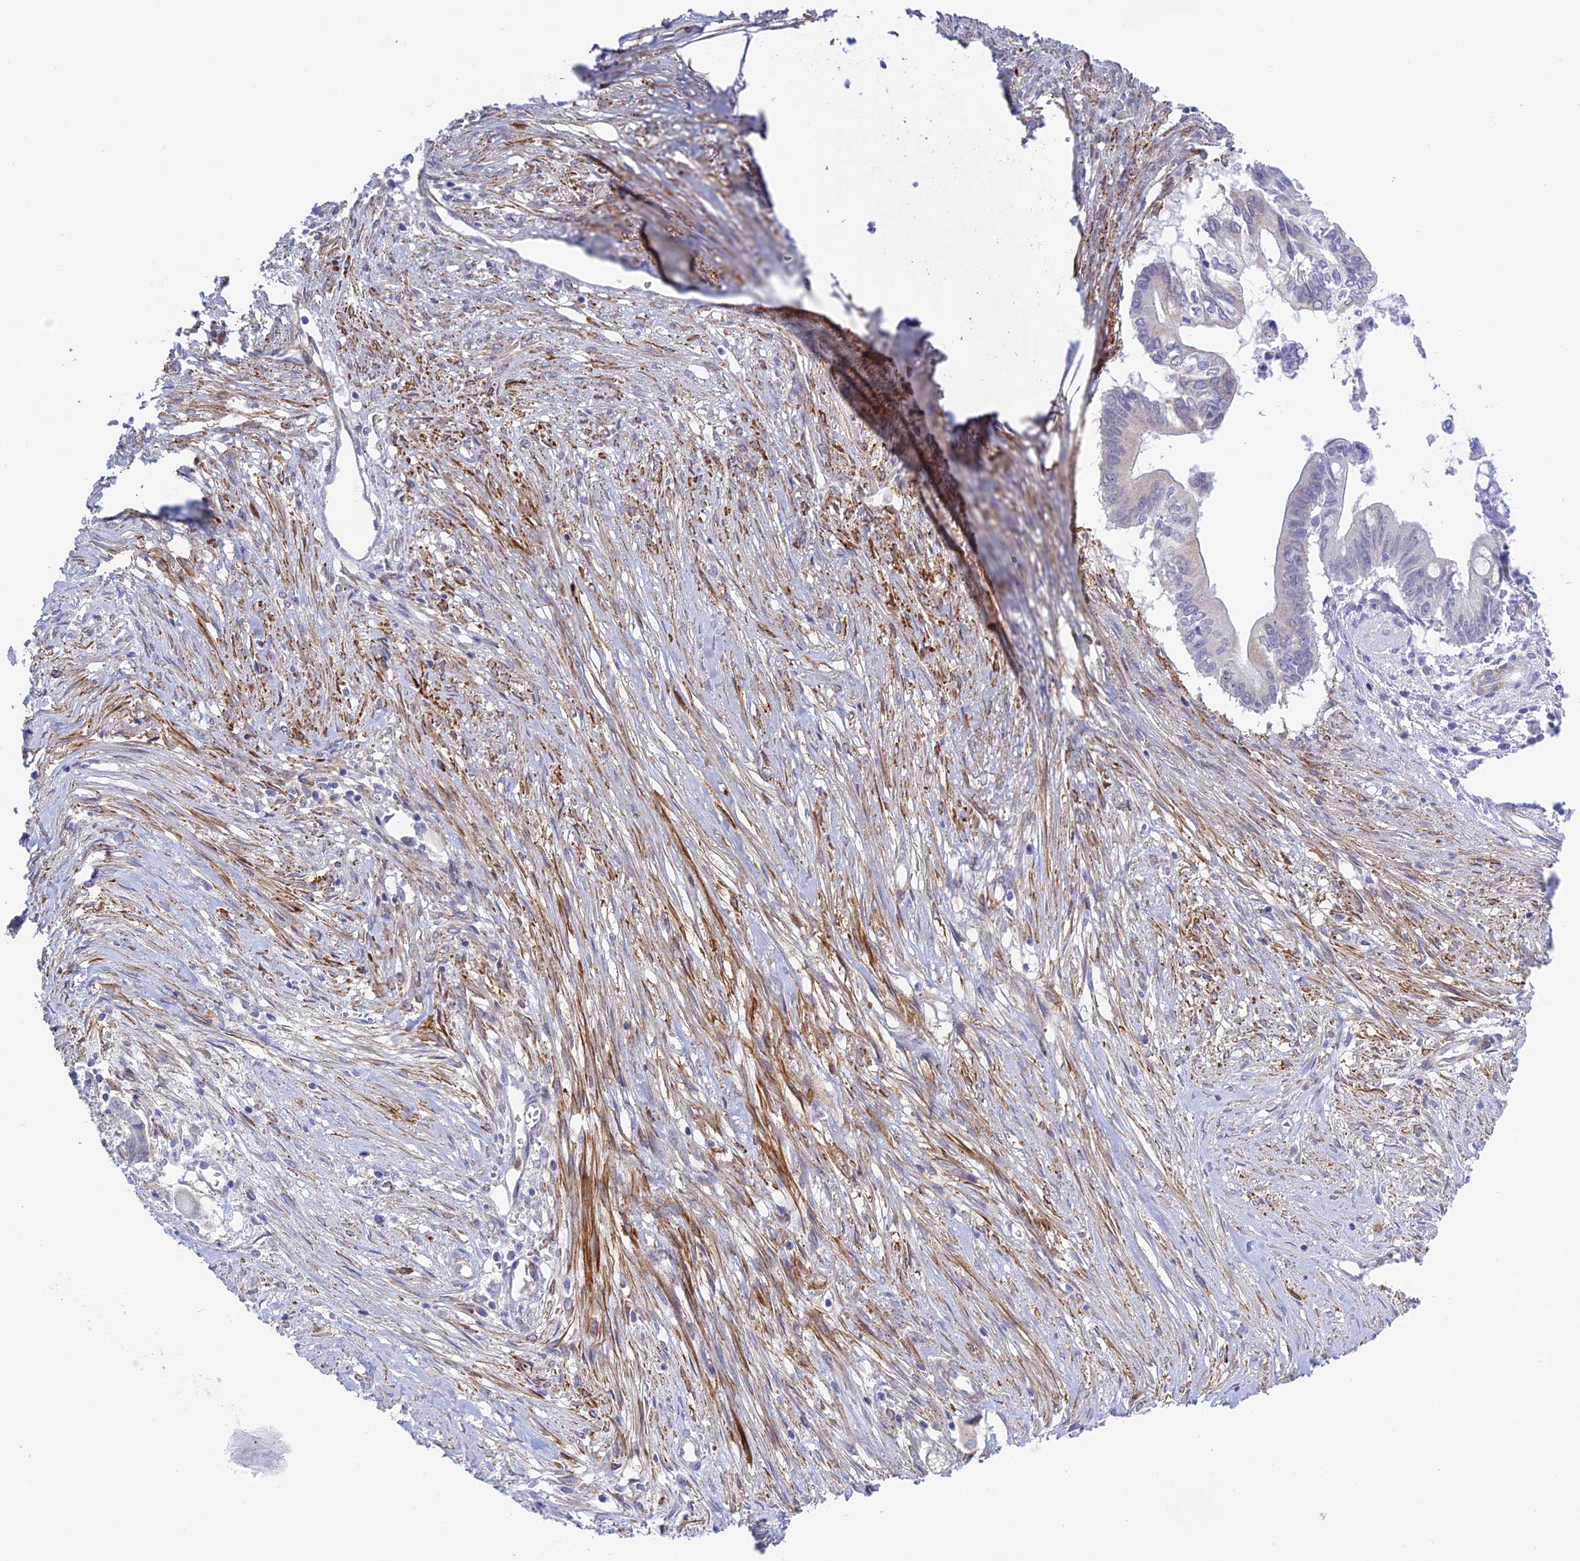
{"staining": {"intensity": "negative", "quantity": "none", "location": "none"}, "tissue": "pancreatic cancer", "cell_type": "Tumor cells", "image_type": "cancer", "snomed": [{"axis": "morphology", "description": "Adenocarcinoma, NOS"}, {"axis": "topography", "description": "Pancreas"}], "caption": "This is an immunohistochemistry photomicrograph of pancreatic cancer. There is no positivity in tumor cells.", "gene": "ZDHHC16", "patient": {"sex": "male", "age": 68}}